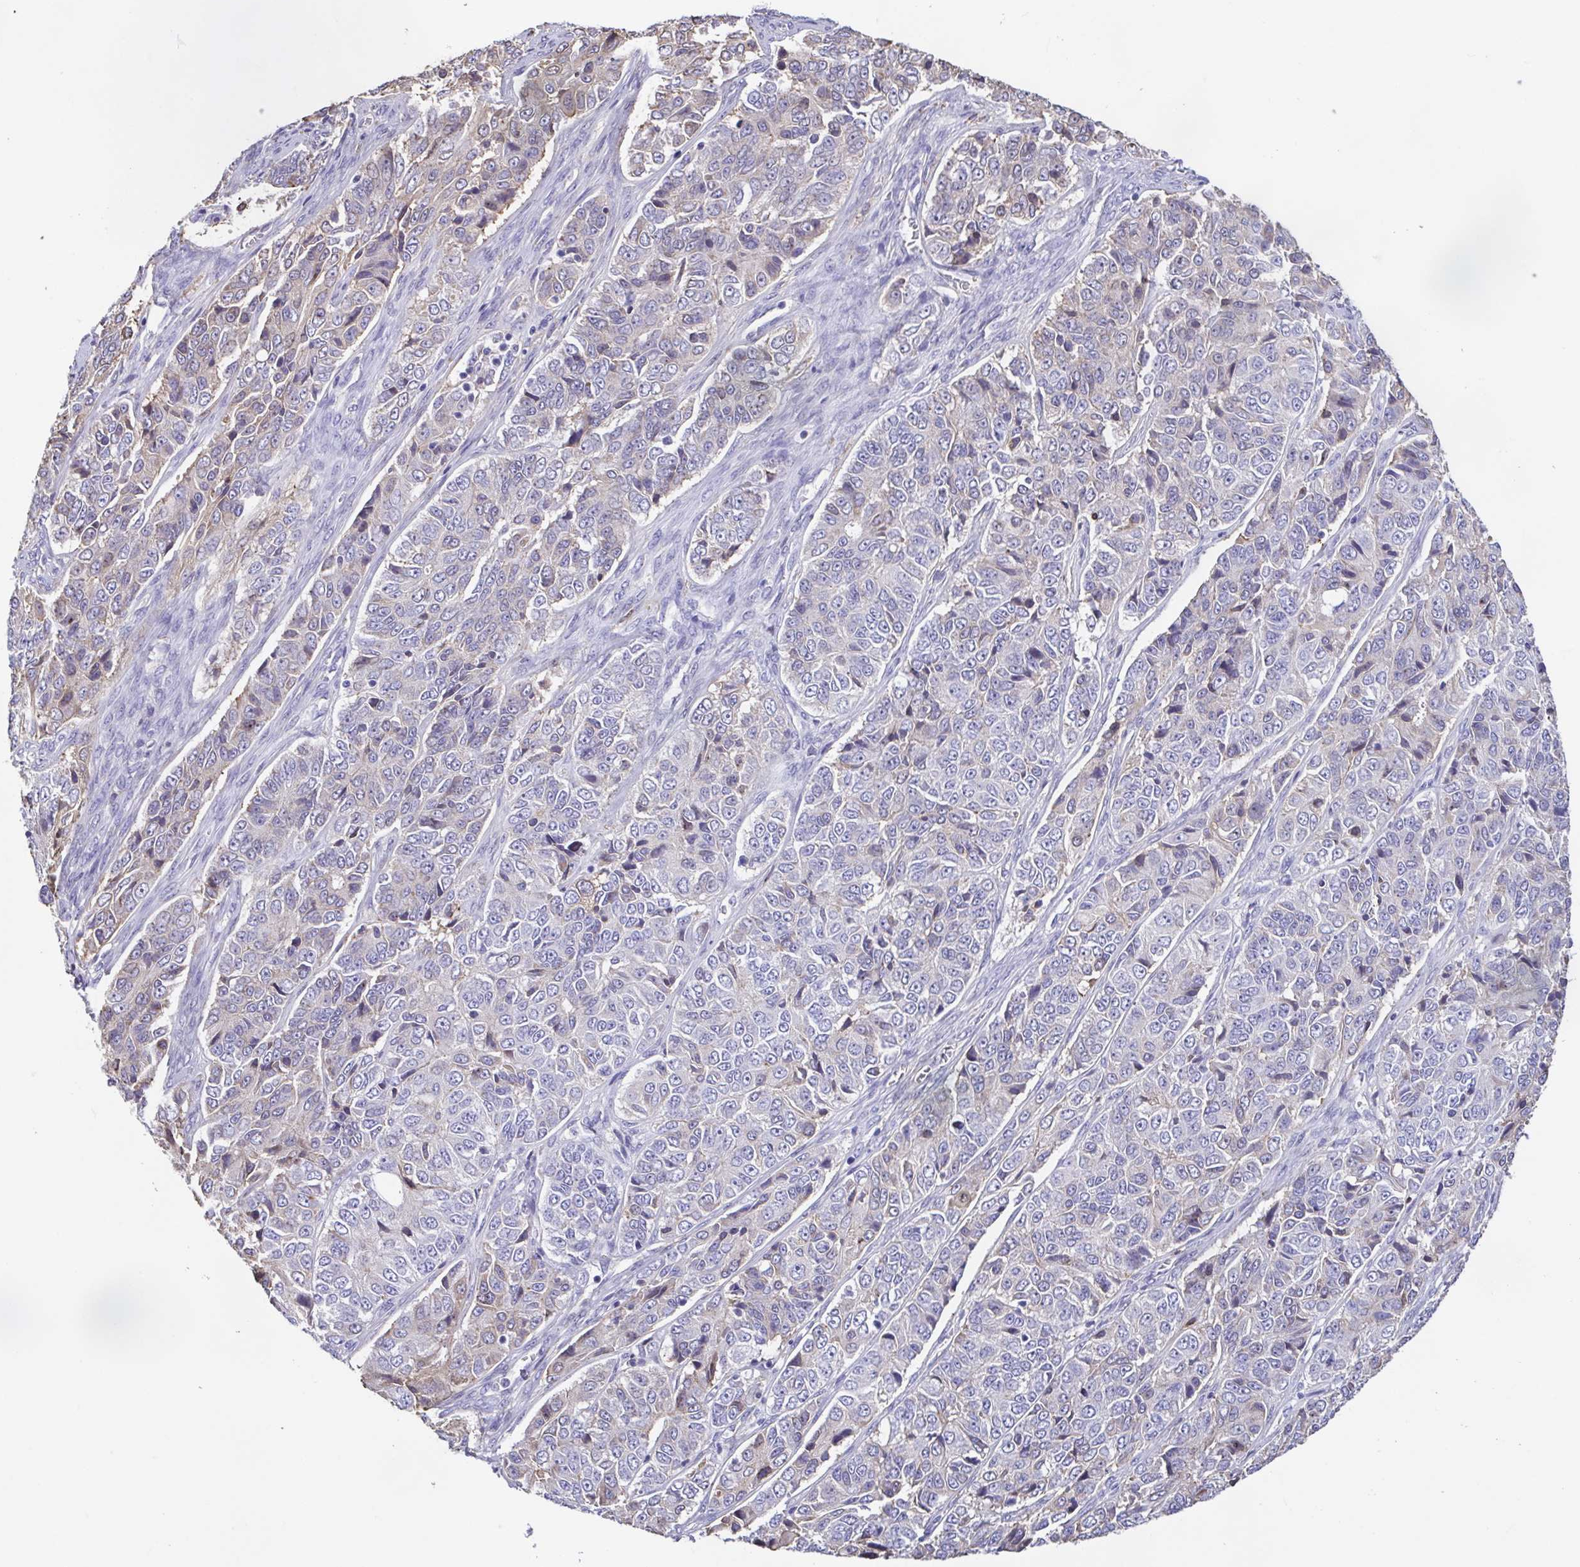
{"staining": {"intensity": "negative", "quantity": "none", "location": "none"}, "tissue": "ovarian cancer", "cell_type": "Tumor cells", "image_type": "cancer", "snomed": [{"axis": "morphology", "description": "Carcinoma, endometroid"}, {"axis": "topography", "description": "Ovary"}], "caption": "IHC of endometroid carcinoma (ovarian) reveals no positivity in tumor cells. (DAB (3,3'-diaminobenzidine) immunohistochemistry with hematoxylin counter stain).", "gene": "ANXA10", "patient": {"sex": "female", "age": 51}}